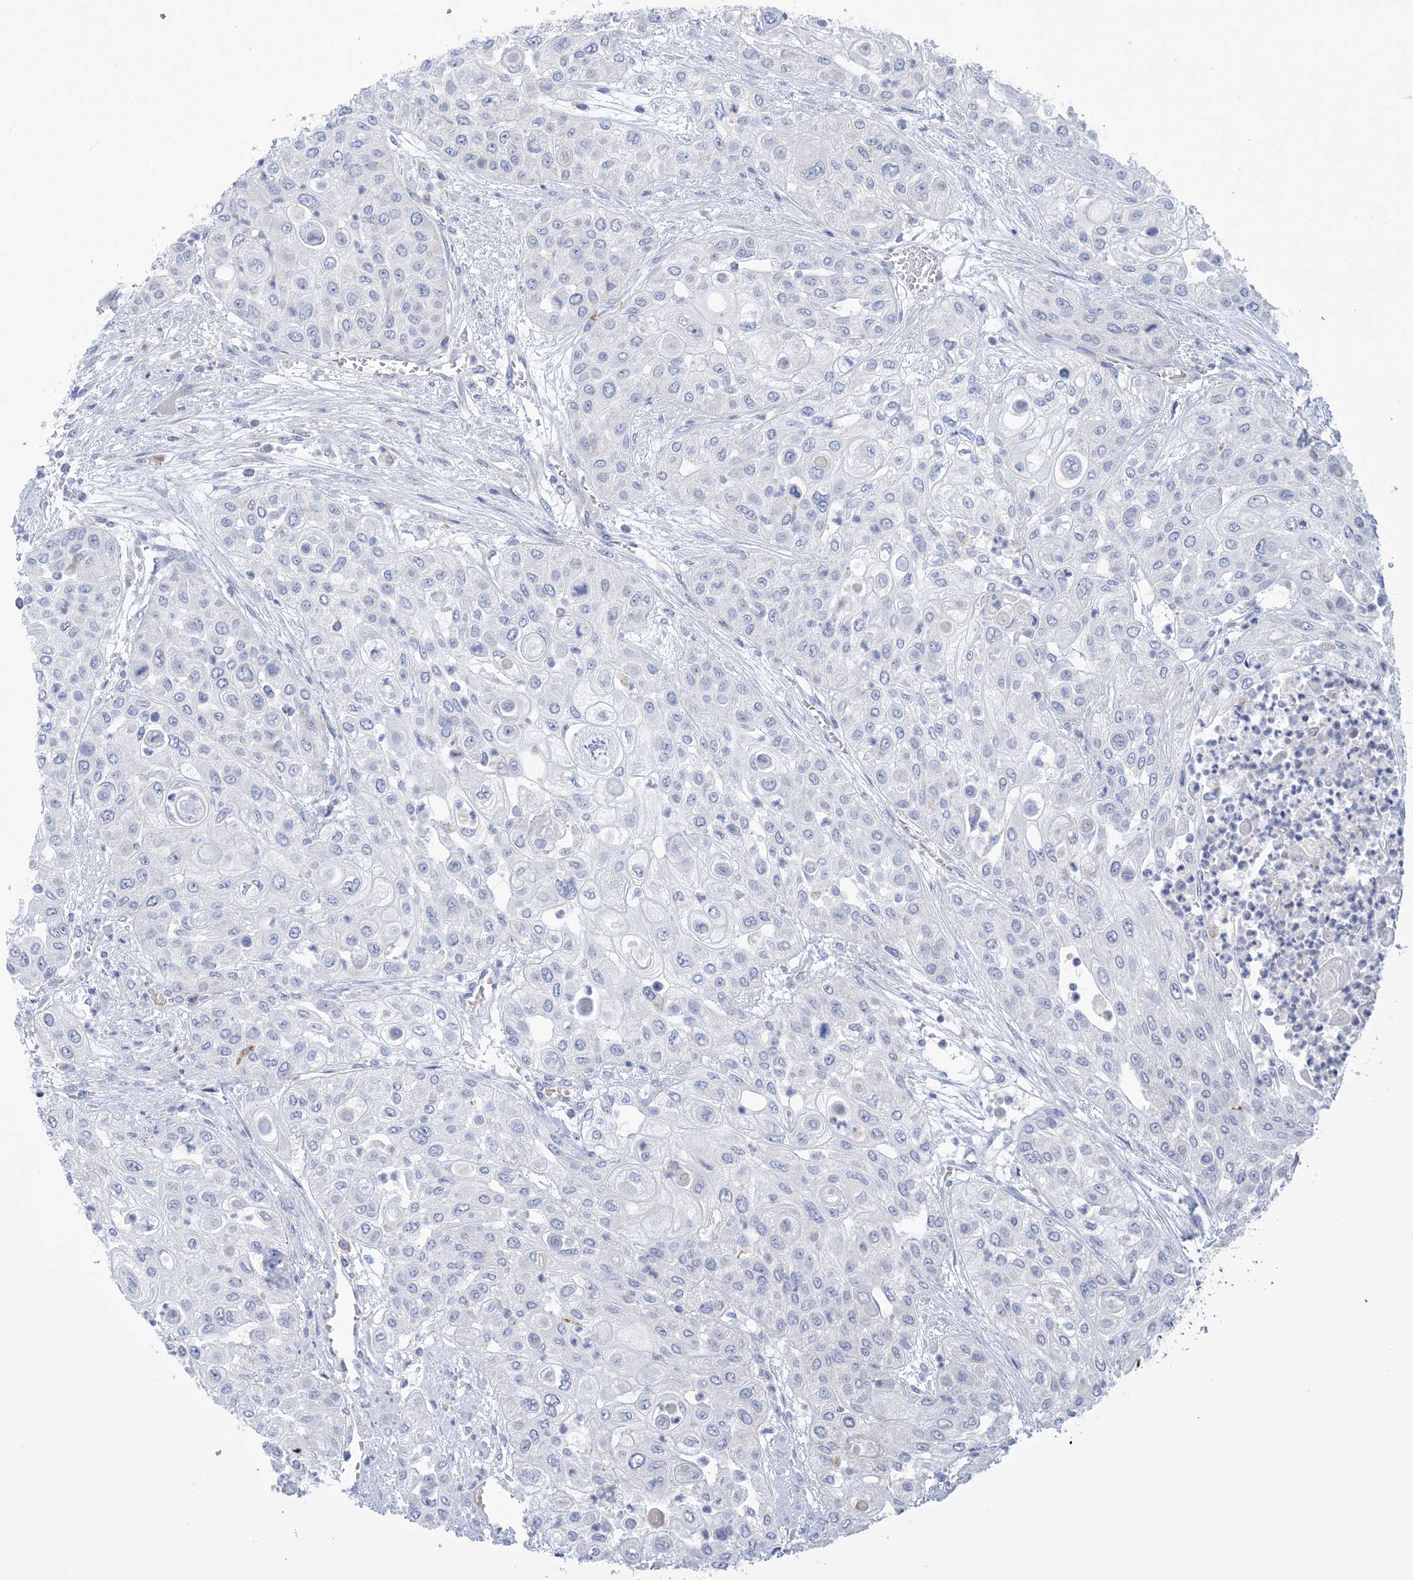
{"staining": {"intensity": "weak", "quantity": "<25%", "location": "cytoplasmic/membranous"}, "tissue": "urothelial cancer", "cell_type": "Tumor cells", "image_type": "cancer", "snomed": [{"axis": "morphology", "description": "Urothelial carcinoma, High grade"}, {"axis": "topography", "description": "Urinary bladder"}], "caption": "IHC photomicrograph of human urothelial cancer stained for a protein (brown), which exhibits no positivity in tumor cells.", "gene": "CLEC16A", "patient": {"sex": "female", "age": 79}}